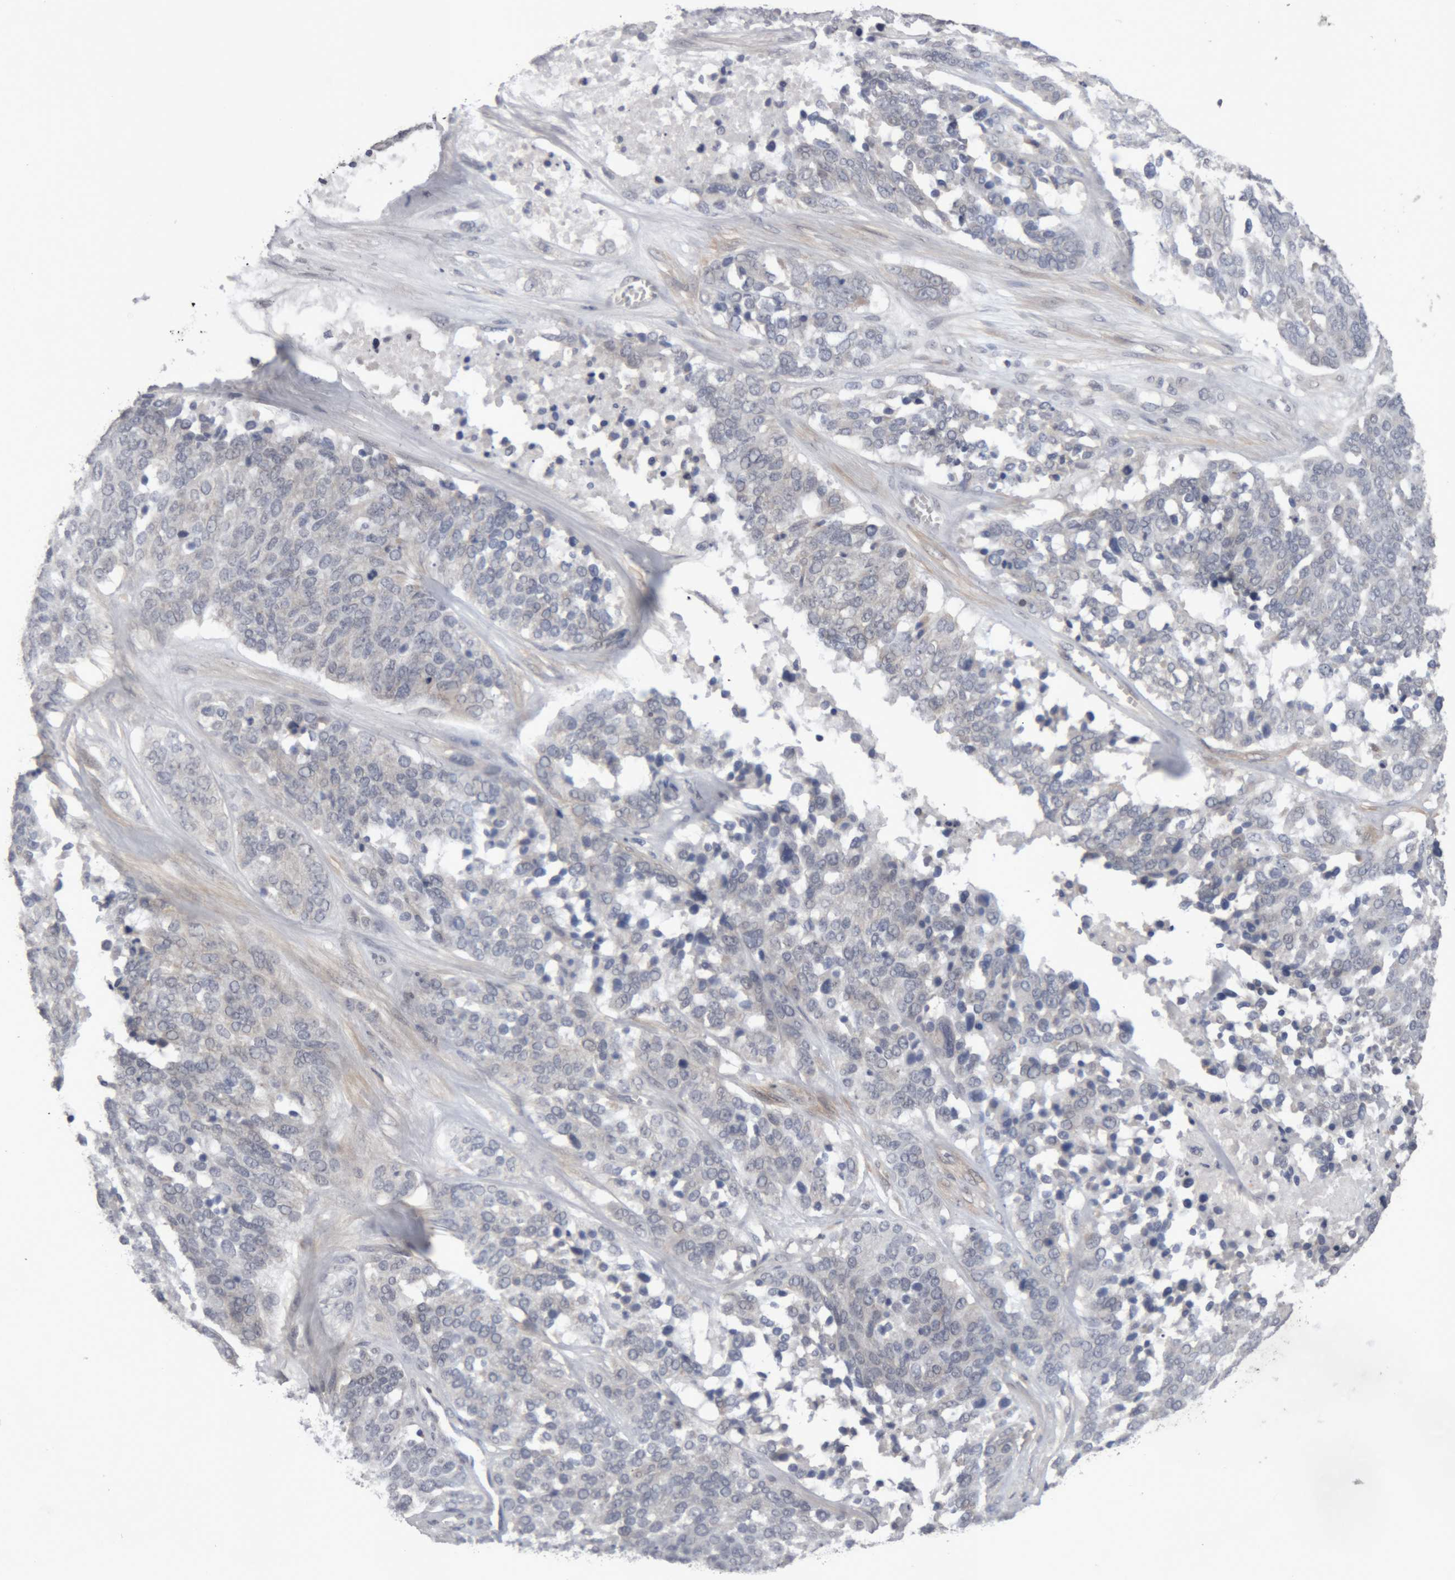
{"staining": {"intensity": "negative", "quantity": "none", "location": "none"}, "tissue": "ovarian cancer", "cell_type": "Tumor cells", "image_type": "cancer", "snomed": [{"axis": "morphology", "description": "Cystadenocarcinoma, serous, NOS"}, {"axis": "topography", "description": "Ovary"}], "caption": "This is an immunohistochemistry (IHC) image of human ovarian cancer (serous cystadenocarcinoma). There is no staining in tumor cells.", "gene": "NFATC2", "patient": {"sex": "female", "age": 44}}